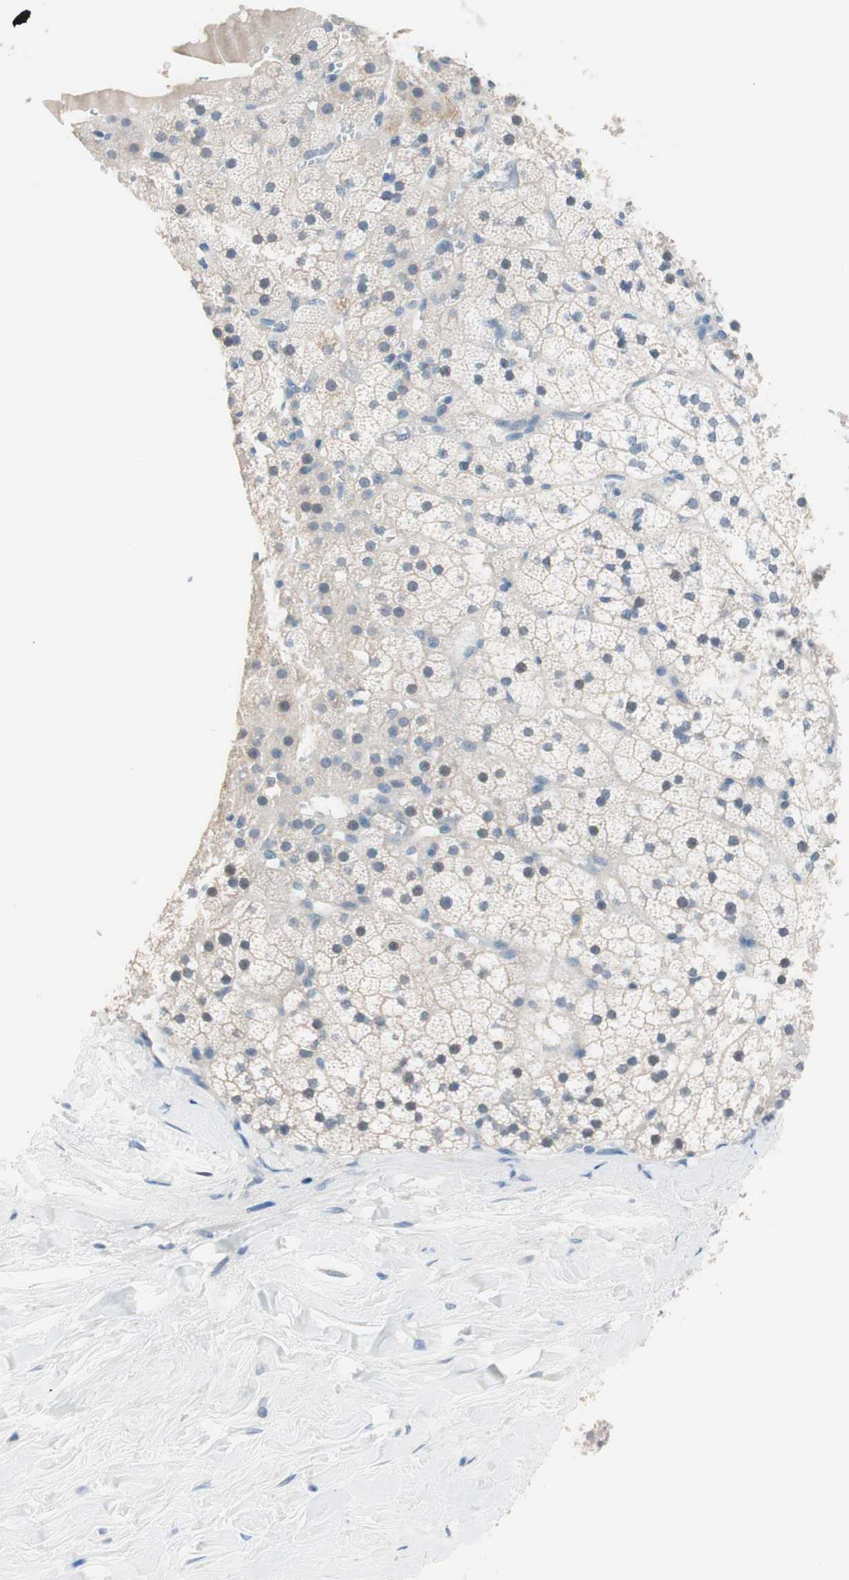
{"staining": {"intensity": "weak", "quantity": "<25%", "location": "cytoplasmic/membranous,nuclear"}, "tissue": "adrenal gland", "cell_type": "Glandular cells", "image_type": "normal", "snomed": [{"axis": "morphology", "description": "Normal tissue, NOS"}, {"axis": "topography", "description": "Adrenal gland"}], "caption": "Human adrenal gland stained for a protein using immunohistochemistry reveals no staining in glandular cells.", "gene": "VIL1", "patient": {"sex": "male", "age": 35}}